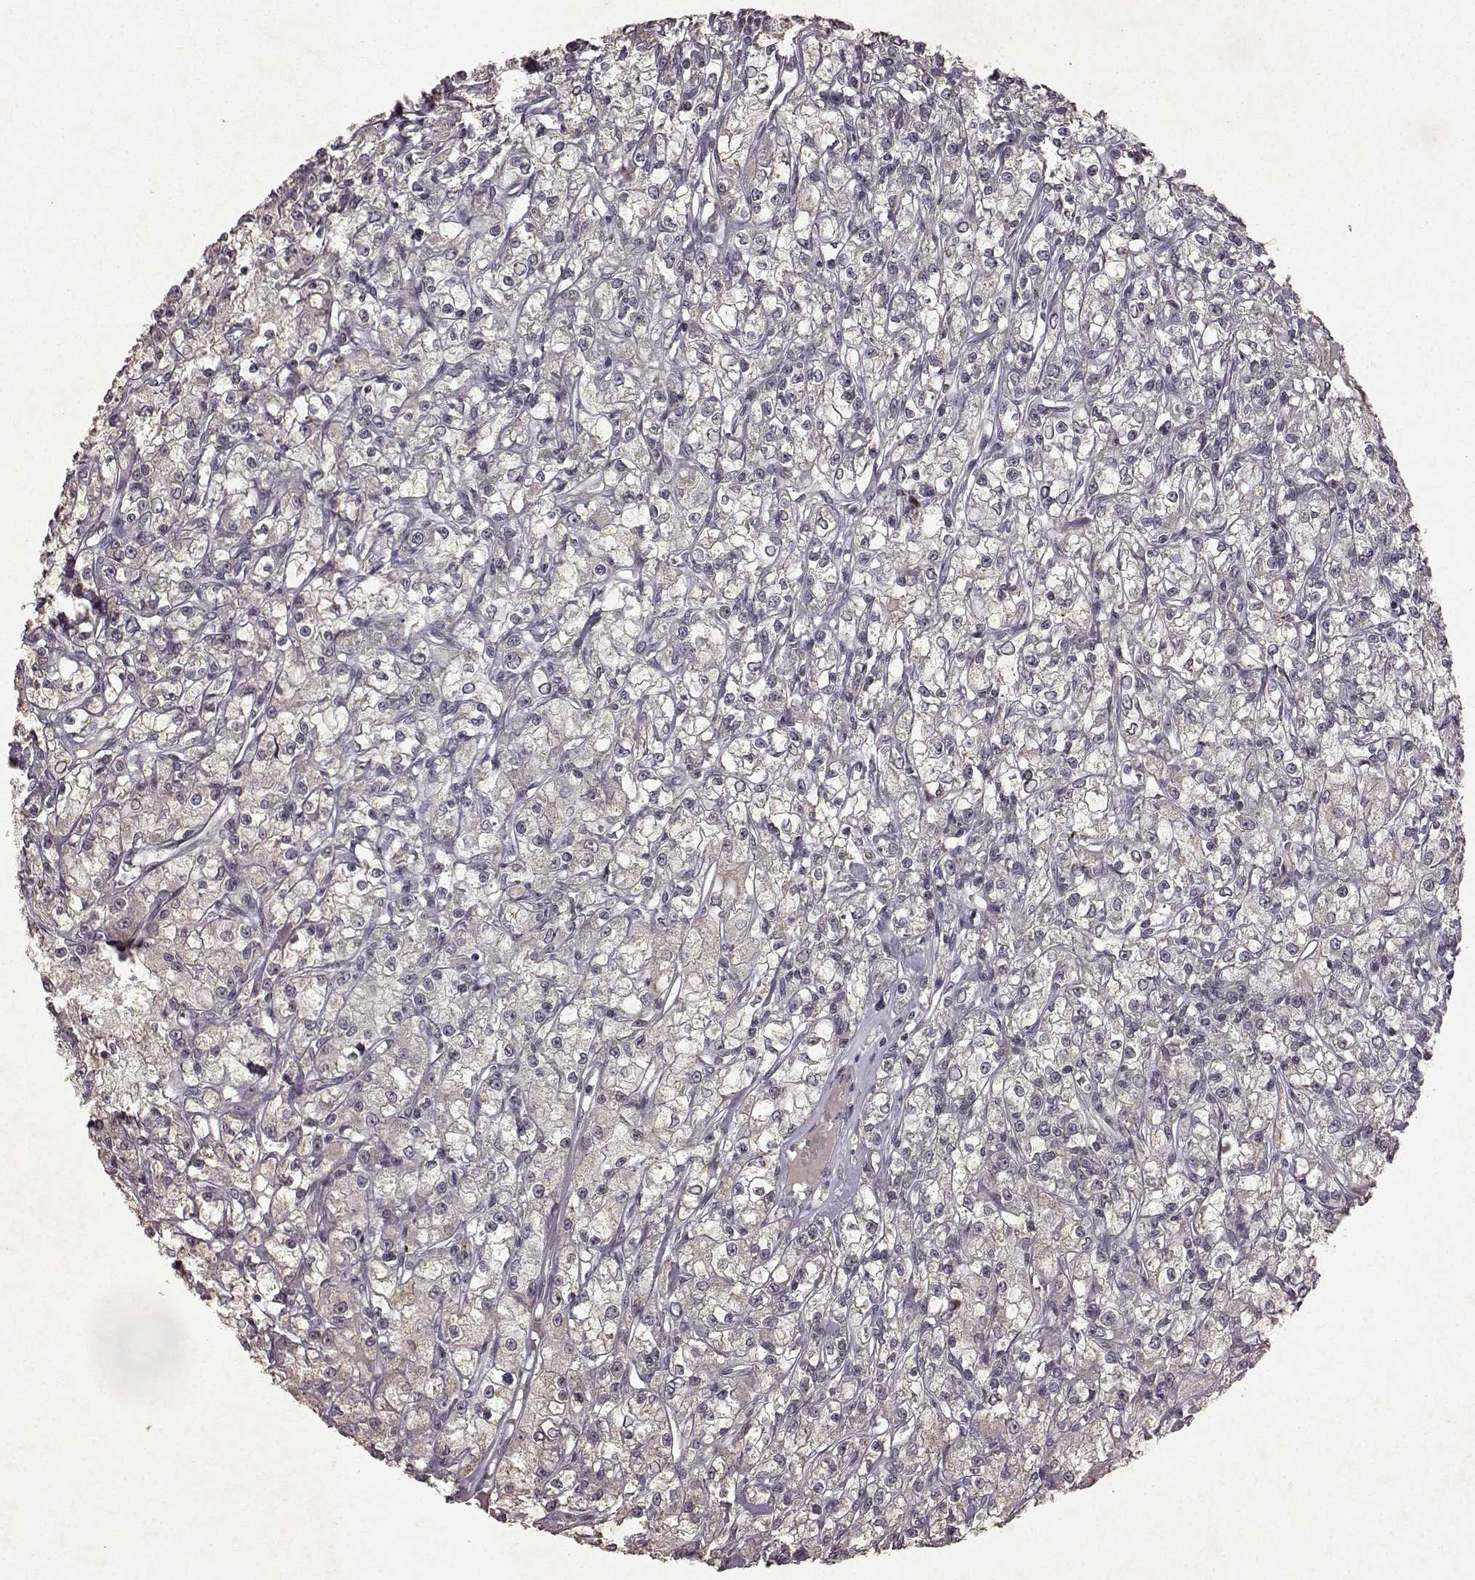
{"staining": {"intensity": "negative", "quantity": "none", "location": "none"}, "tissue": "renal cancer", "cell_type": "Tumor cells", "image_type": "cancer", "snomed": [{"axis": "morphology", "description": "Adenocarcinoma, NOS"}, {"axis": "topography", "description": "Kidney"}], "caption": "Immunohistochemical staining of human renal cancer (adenocarcinoma) reveals no significant expression in tumor cells. (DAB immunohistochemistry, high magnification).", "gene": "LHB", "patient": {"sex": "female", "age": 59}}